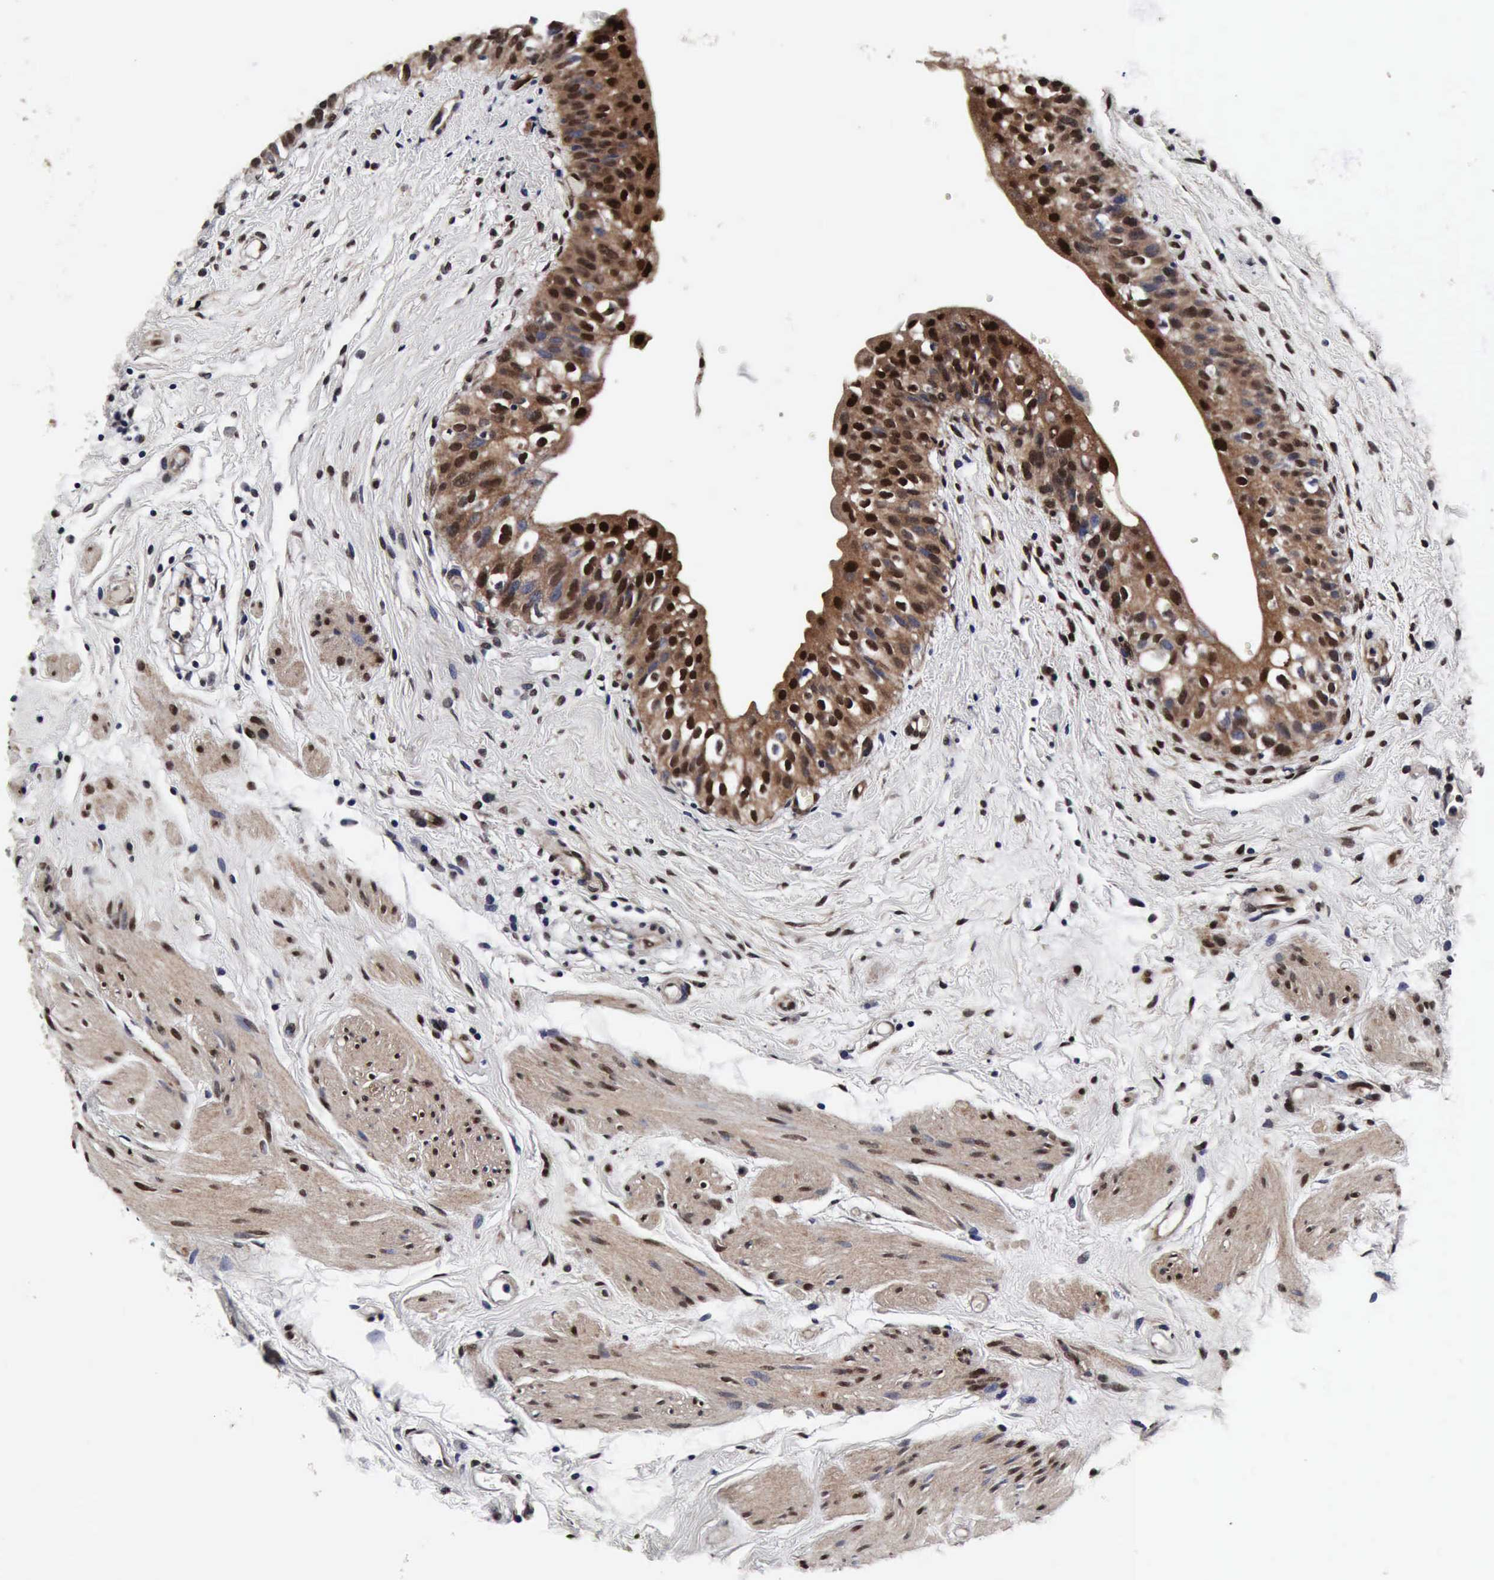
{"staining": {"intensity": "moderate", "quantity": ">75%", "location": "cytoplasmic/membranous,nuclear"}, "tissue": "urinary bladder", "cell_type": "Urothelial cells", "image_type": "normal", "snomed": [{"axis": "morphology", "description": "Normal tissue, NOS"}, {"axis": "topography", "description": "Urinary bladder"}], "caption": "Urinary bladder stained for a protein shows moderate cytoplasmic/membranous,nuclear positivity in urothelial cells. The staining was performed using DAB (3,3'-diaminobenzidine), with brown indicating positive protein expression. Nuclei are stained blue with hematoxylin.", "gene": "UBC", "patient": {"sex": "female", "age": 55}}